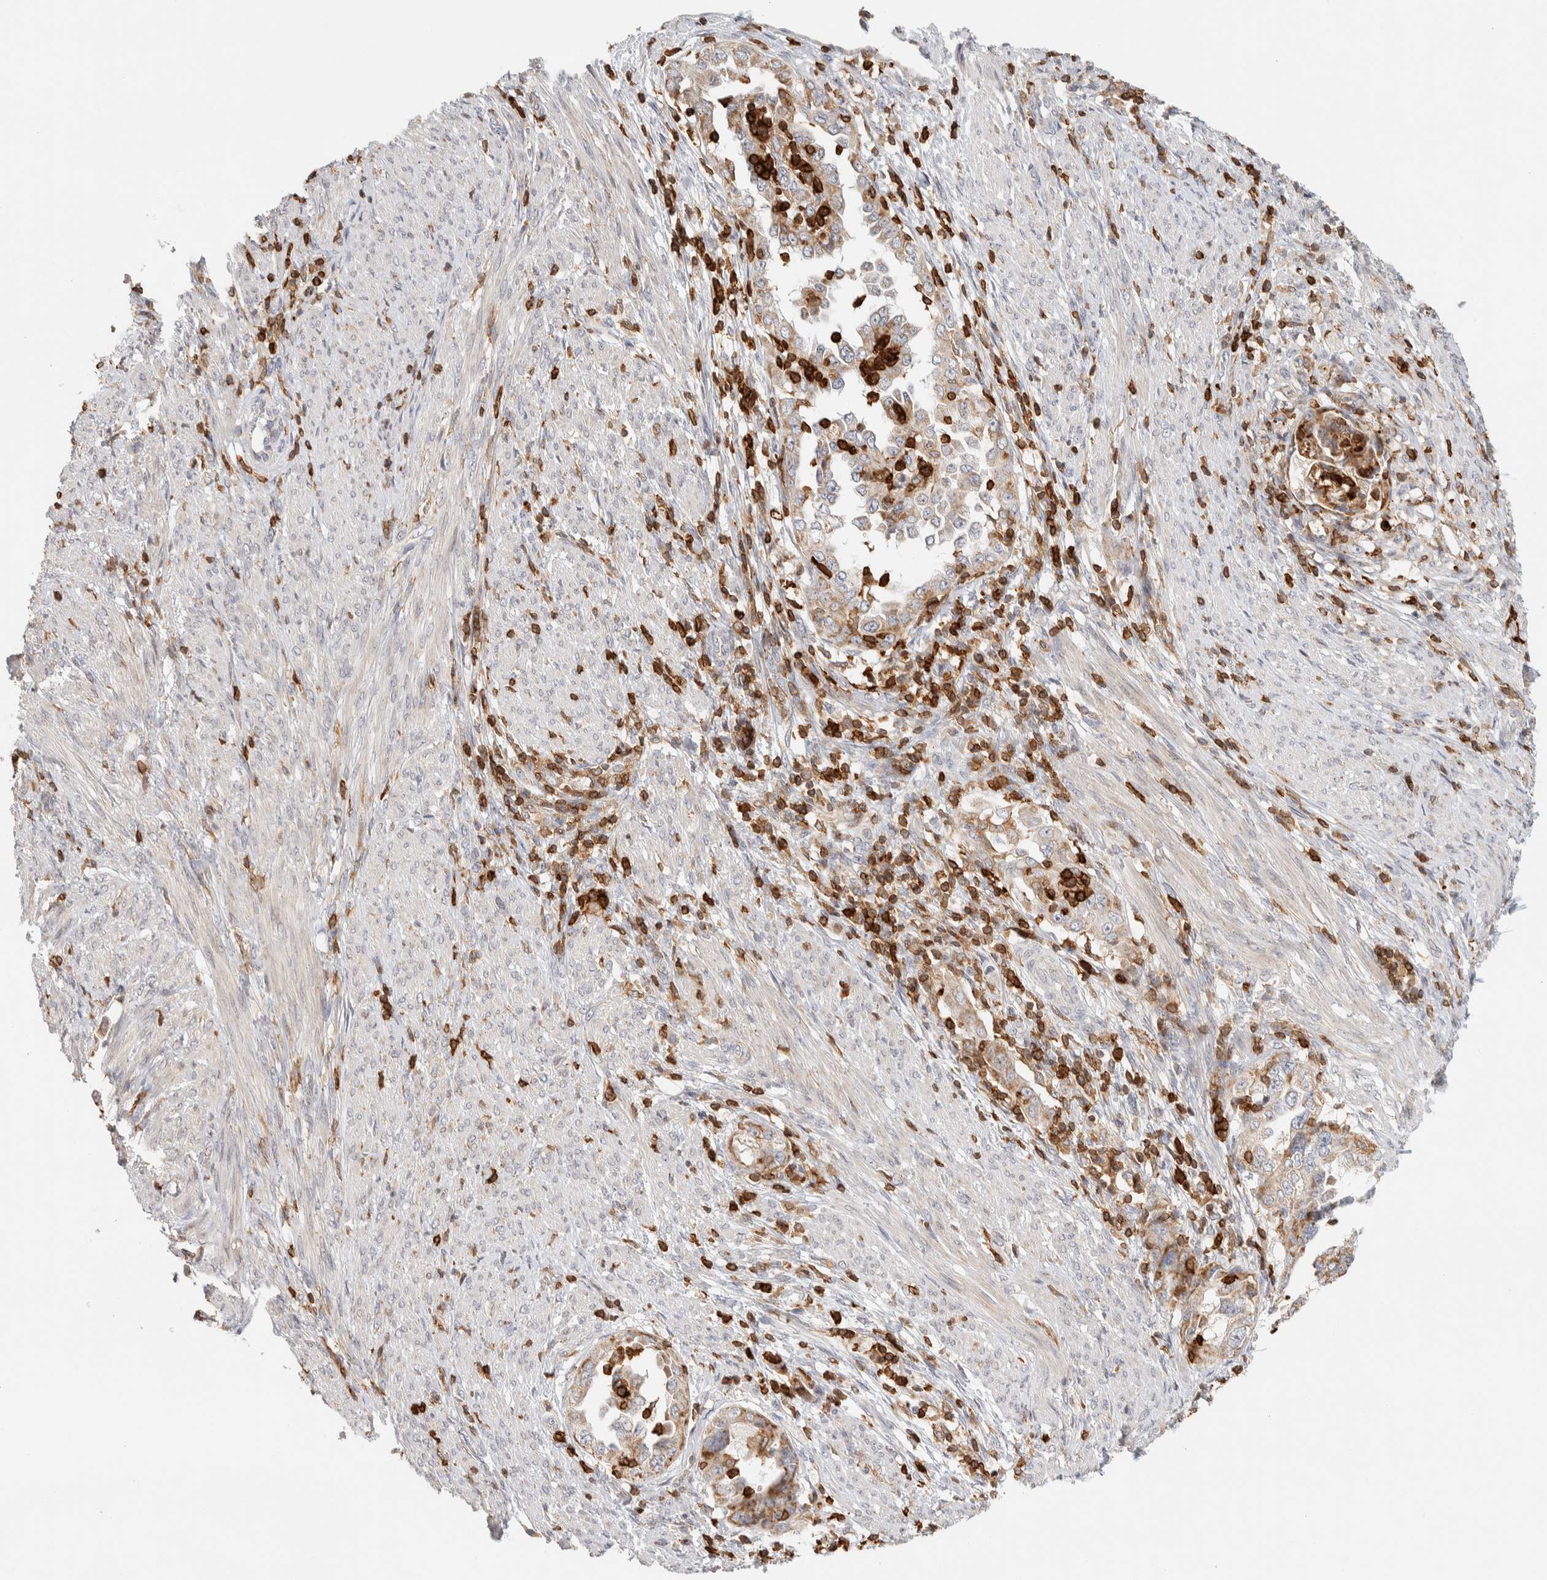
{"staining": {"intensity": "weak", "quantity": ">75%", "location": "cytoplasmic/membranous"}, "tissue": "endometrial cancer", "cell_type": "Tumor cells", "image_type": "cancer", "snomed": [{"axis": "morphology", "description": "Adenocarcinoma, NOS"}, {"axis": "topography", "description": "Endometrium"}], "caption": "A photomicrograph of human adenocarcinoma (endometrial) stained for a protein demonstrates weak cytoplasmic/membranous brown staining in tumor cells.", "gene": "RUNDC1", "patient": {"sex": "female", "age": 85}}